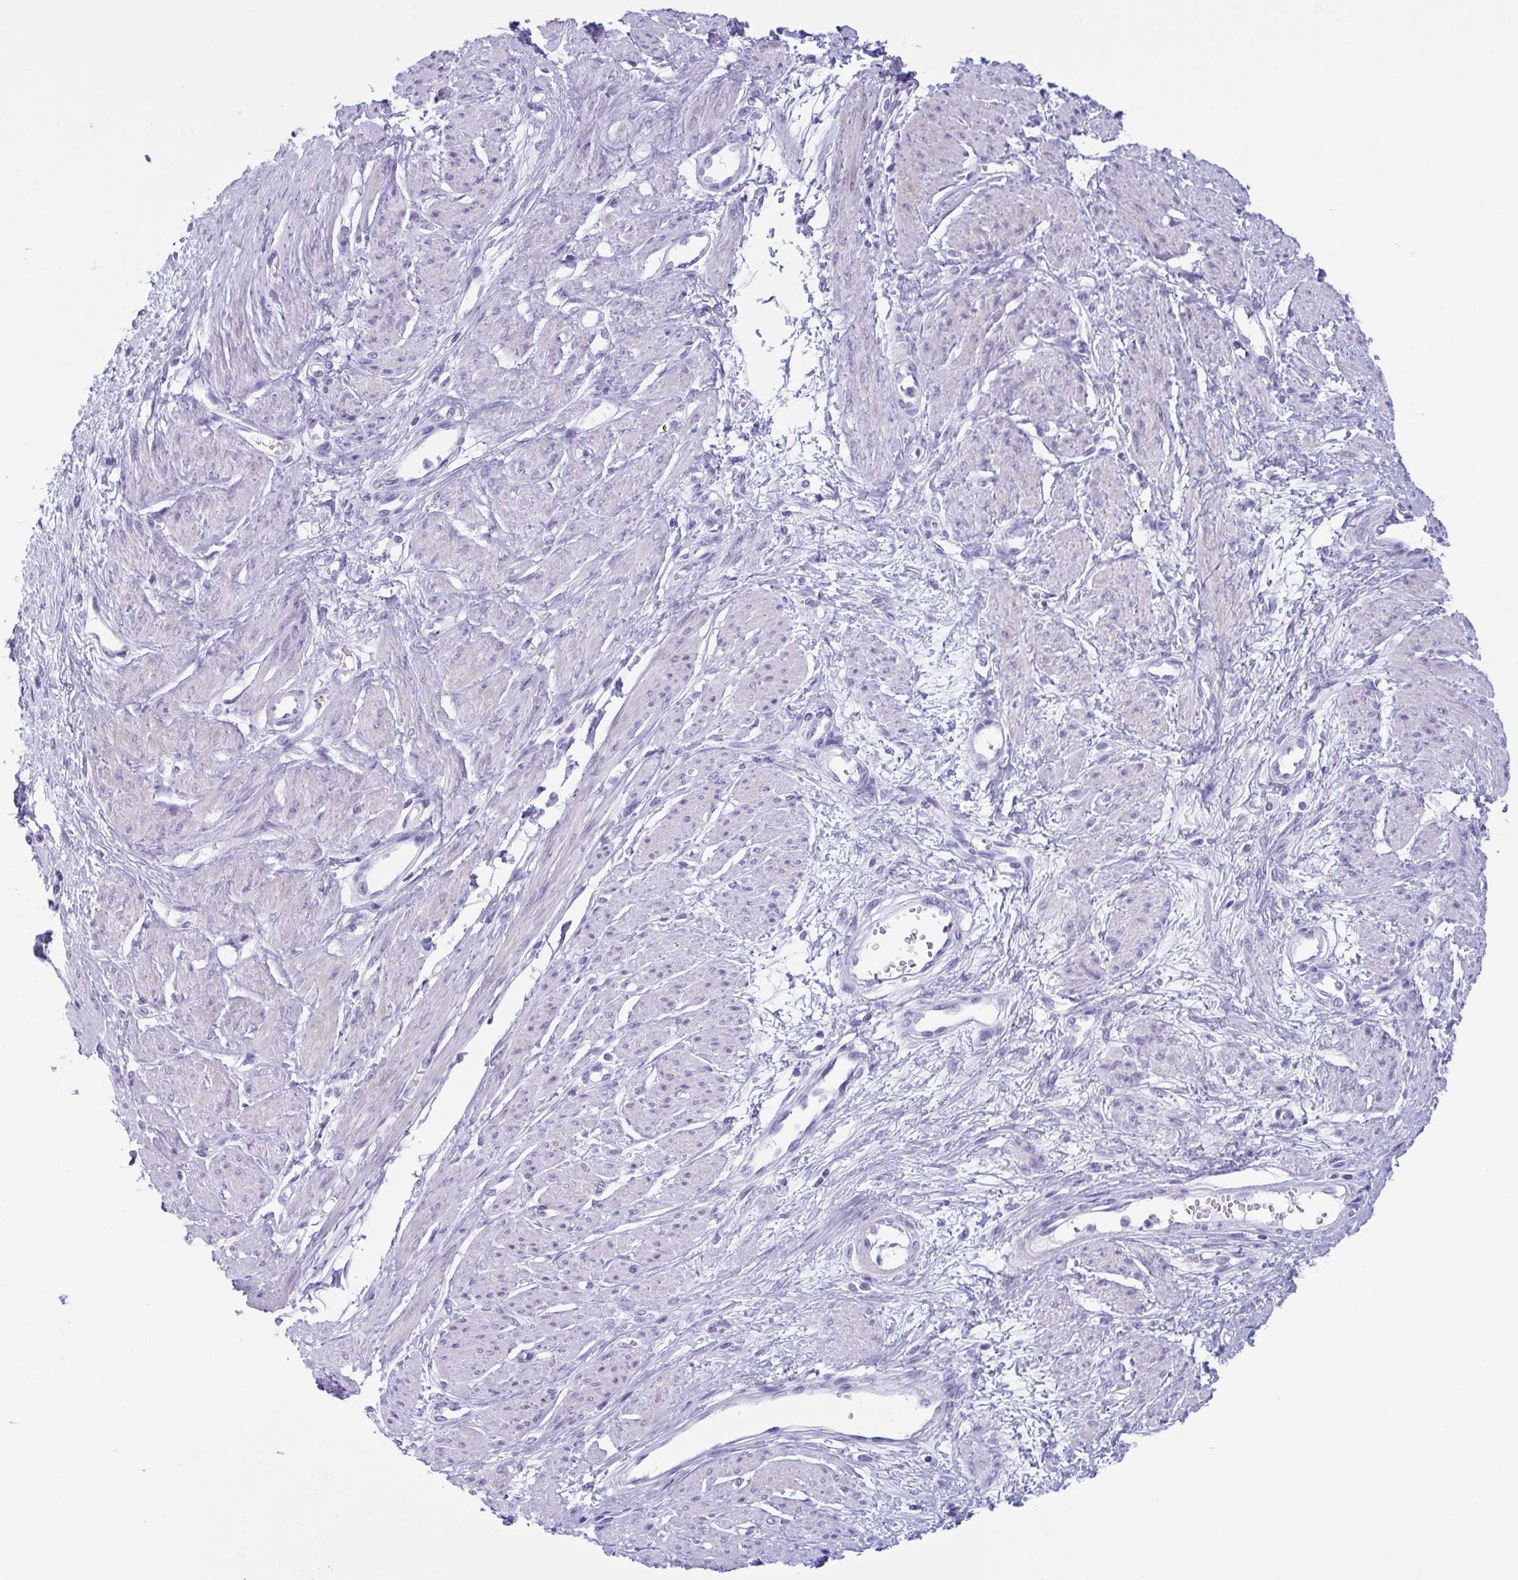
{"staining": {"intensity": "moderate", "quantity": "25%-75%", "location": "cytoplasmic/membranous"}, "tissue": "smooth muscle", "cell_type": "Smooth muscle cells", "image_type": "normal", "snomed": [{"axis": "morphology", "description": "Normal tissue, NOS"}, {"axis": "topography", "description": "Smooth muscle"}, {"axis": "topography", "description": "Uterus"}], "caption": "IHC of unremarkable smooth muscle shows medium levels of moderate cytoplasmic/membranous staining in about 25%-75% of smooth muscle cells.", "gene": "TCEAL3", "patient": {"sex": "female", "age": 39}}